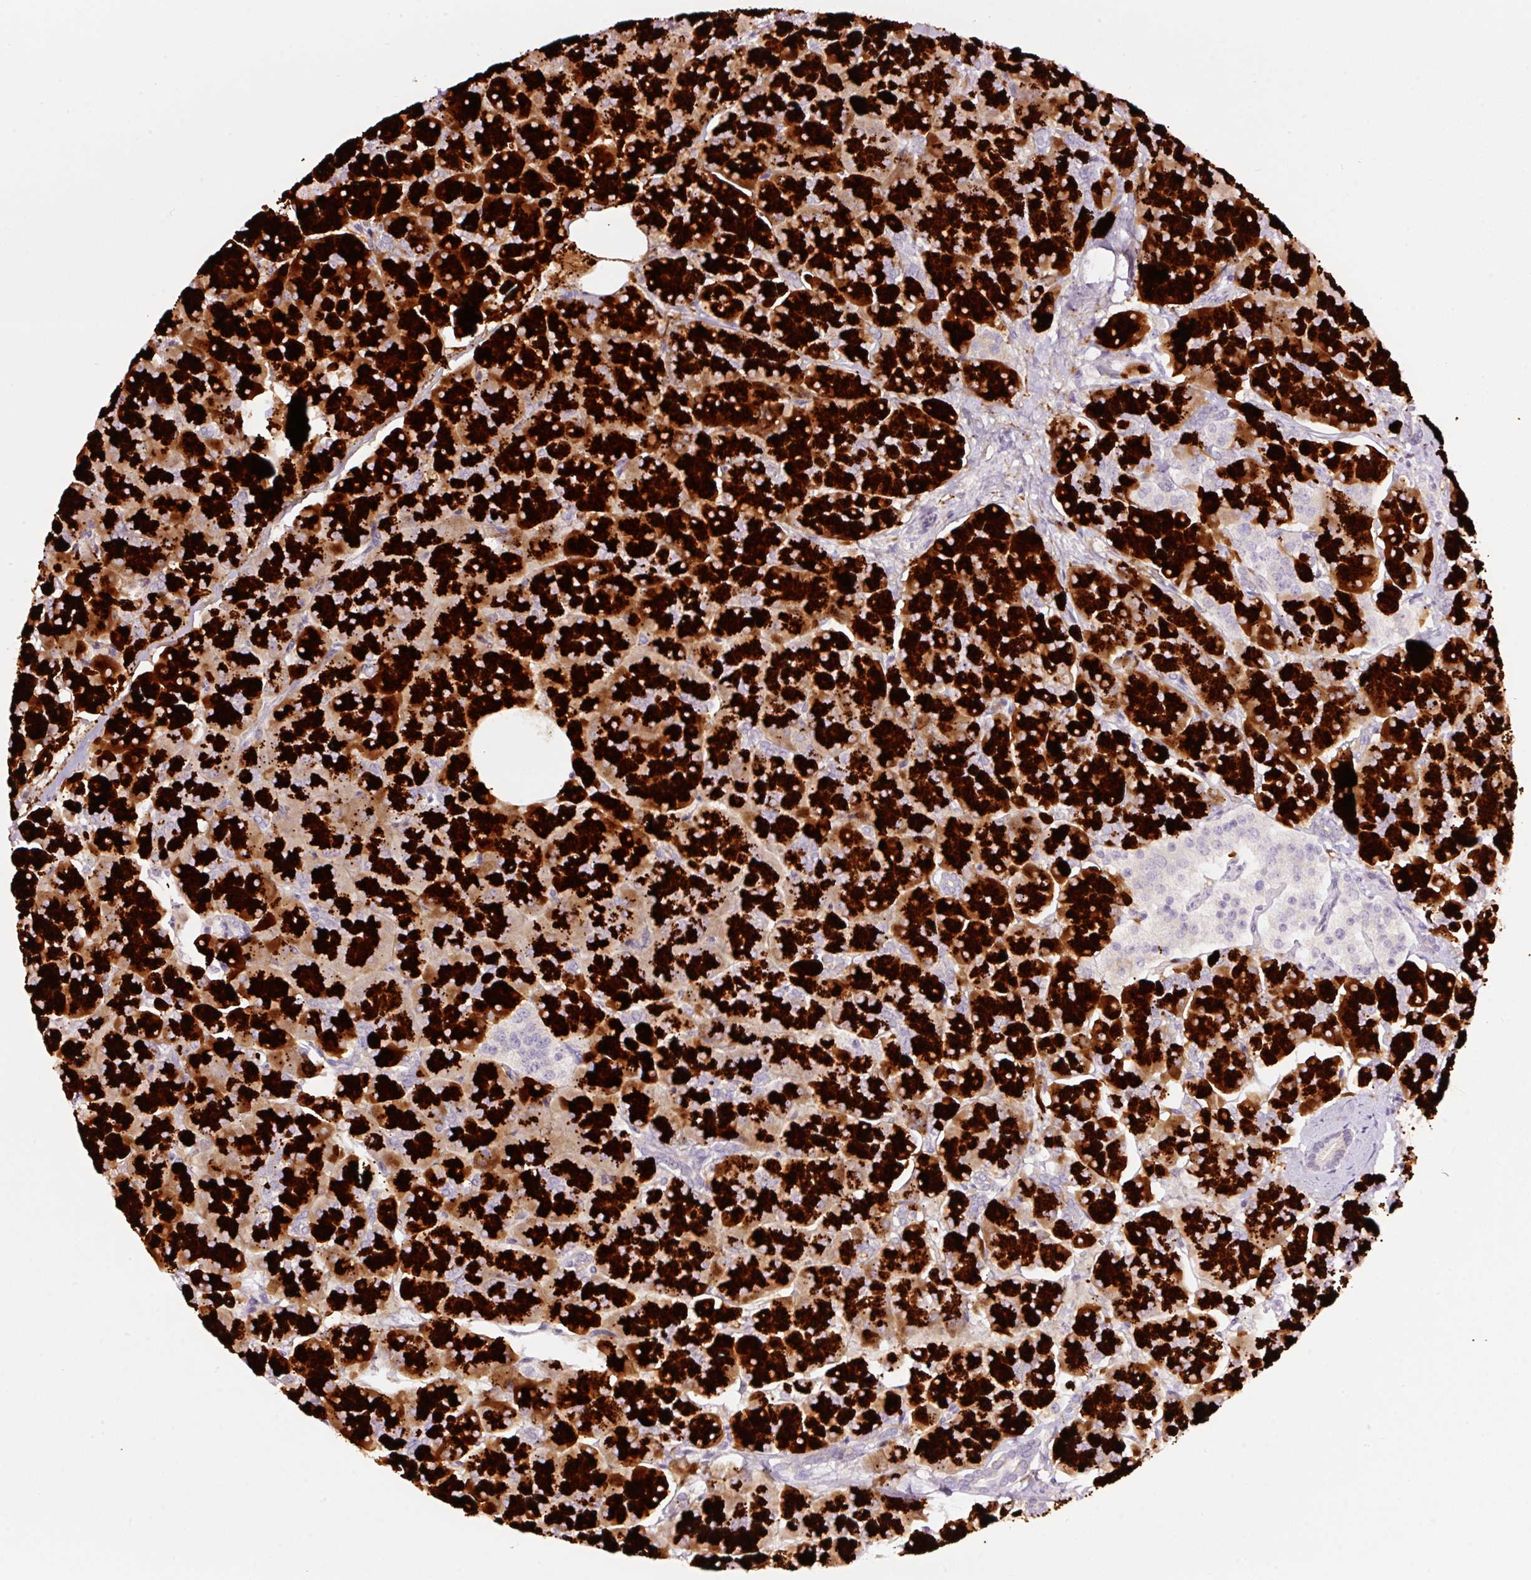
{"staining": {"intensity": "strong", "quantity": ">75%", "location": "cytoplasmic/membranous"}, "tissue": "pancreas", "cell_type": "Exocrine glandular cells", "image_type": "normal", "snomed": [{"axis": "morphology", "description": "Normal tissue, NOS"}, {"axis": "topography", "description": "Pancreas"}, {"axis": "topography", "description": "Peripheral nerve tissue"}], "caption": "Exocrine glandular cells display strong cytoplasmic/membranous expression in about >75% of cells in unremarkable pancreas. (DAB IHC, brown staining for protein, blue staining for nuclei).", "gene": "RSPO2", "patient": {"sex": "male", "age": 54}}